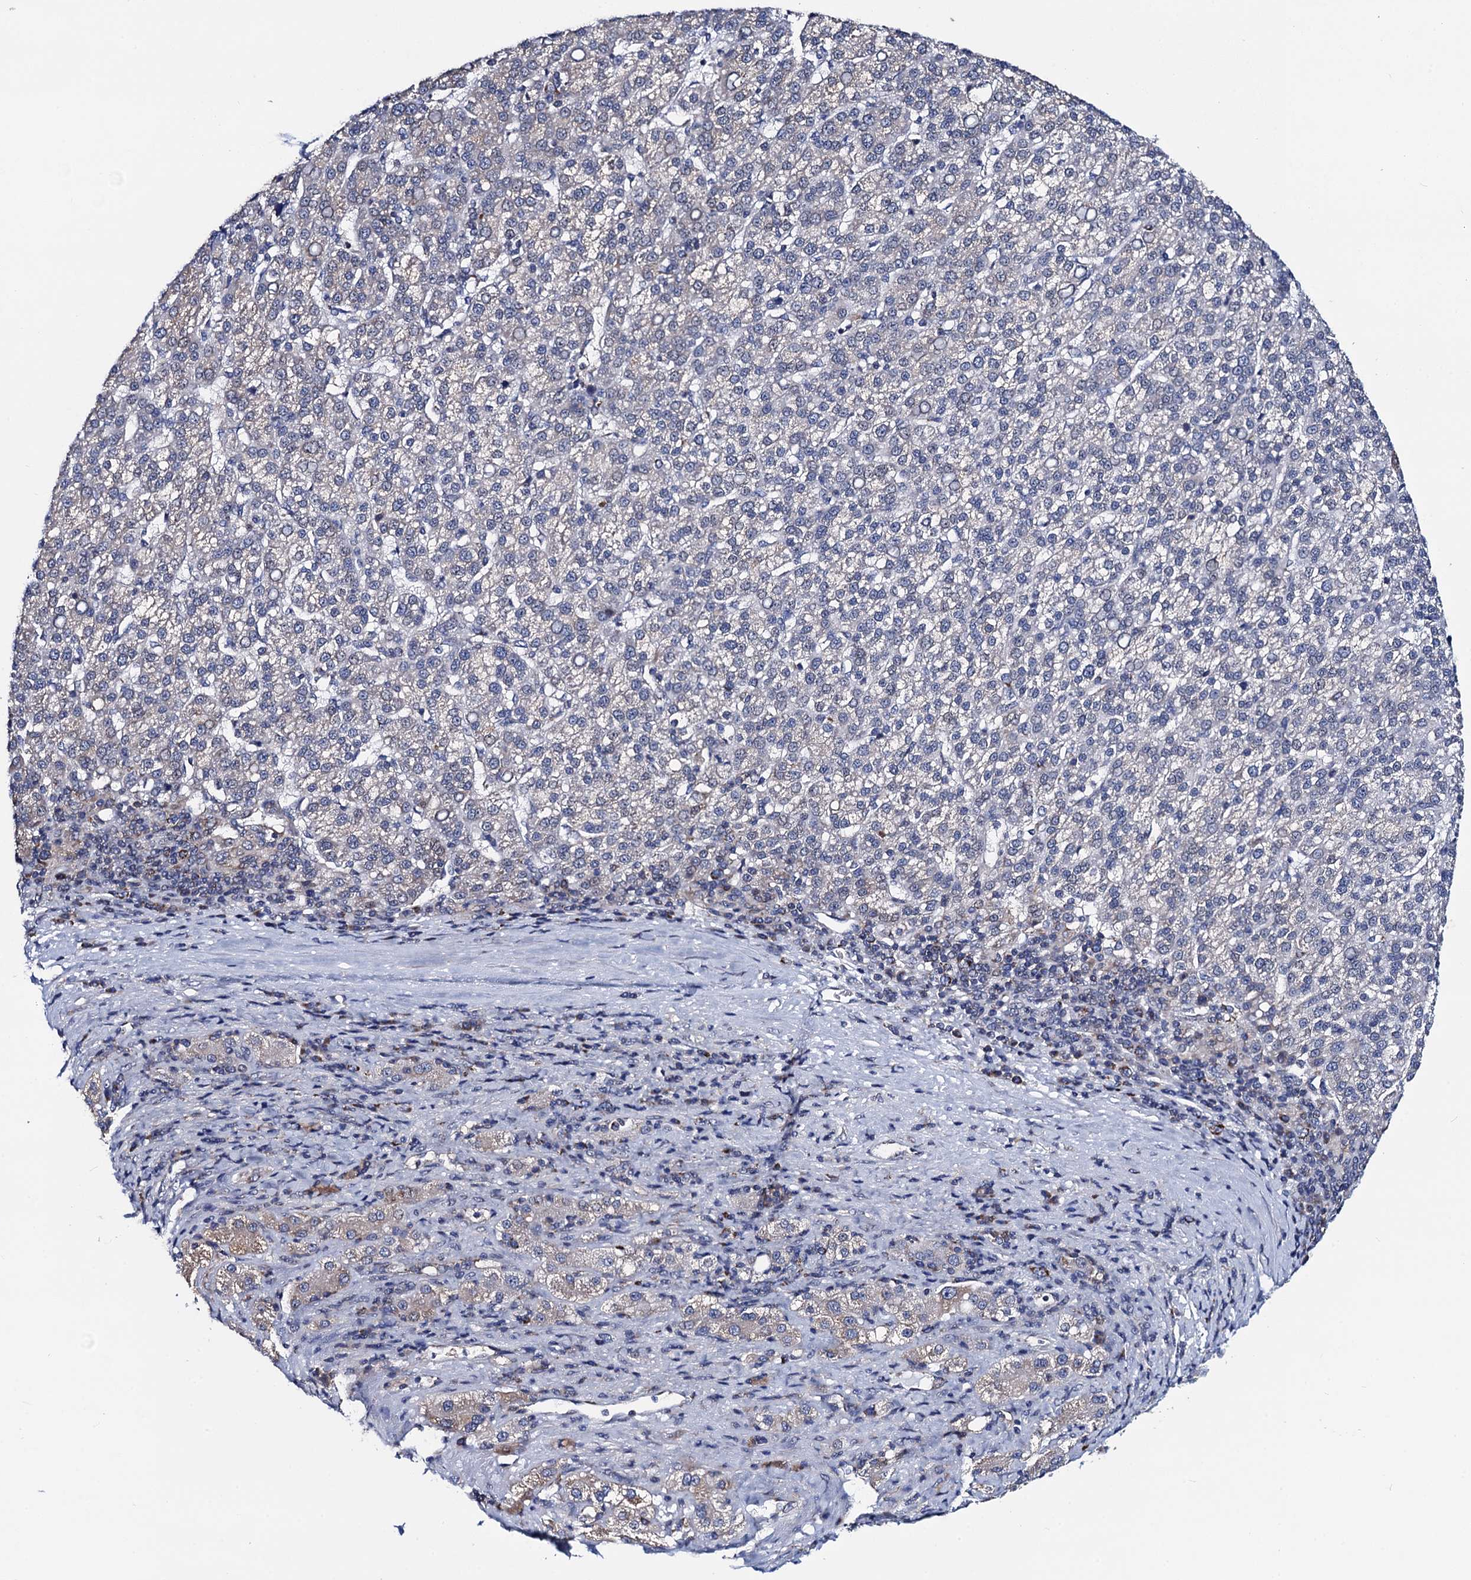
{"staining": {"intensity": "negative", "quantity": "none", "location": "none"}, "tissue": "liver cancer", "cell_type": "Tumor cells", "image_type": "cancer", "snomed": [{"axis": "morphology", "description": "Carcinoma, Hepatocellular, NOS"}, {"axis": "topography", "description": "Liver"}], "caption": "Immunohistochemistry histopathology image of liver cancer (hepatocellular carcinoma) stained for a protein (brown), which exhibits no expression in tumor cells.", "gene": "PTCD3", "patient": {"sex": "female", "age": 58}}